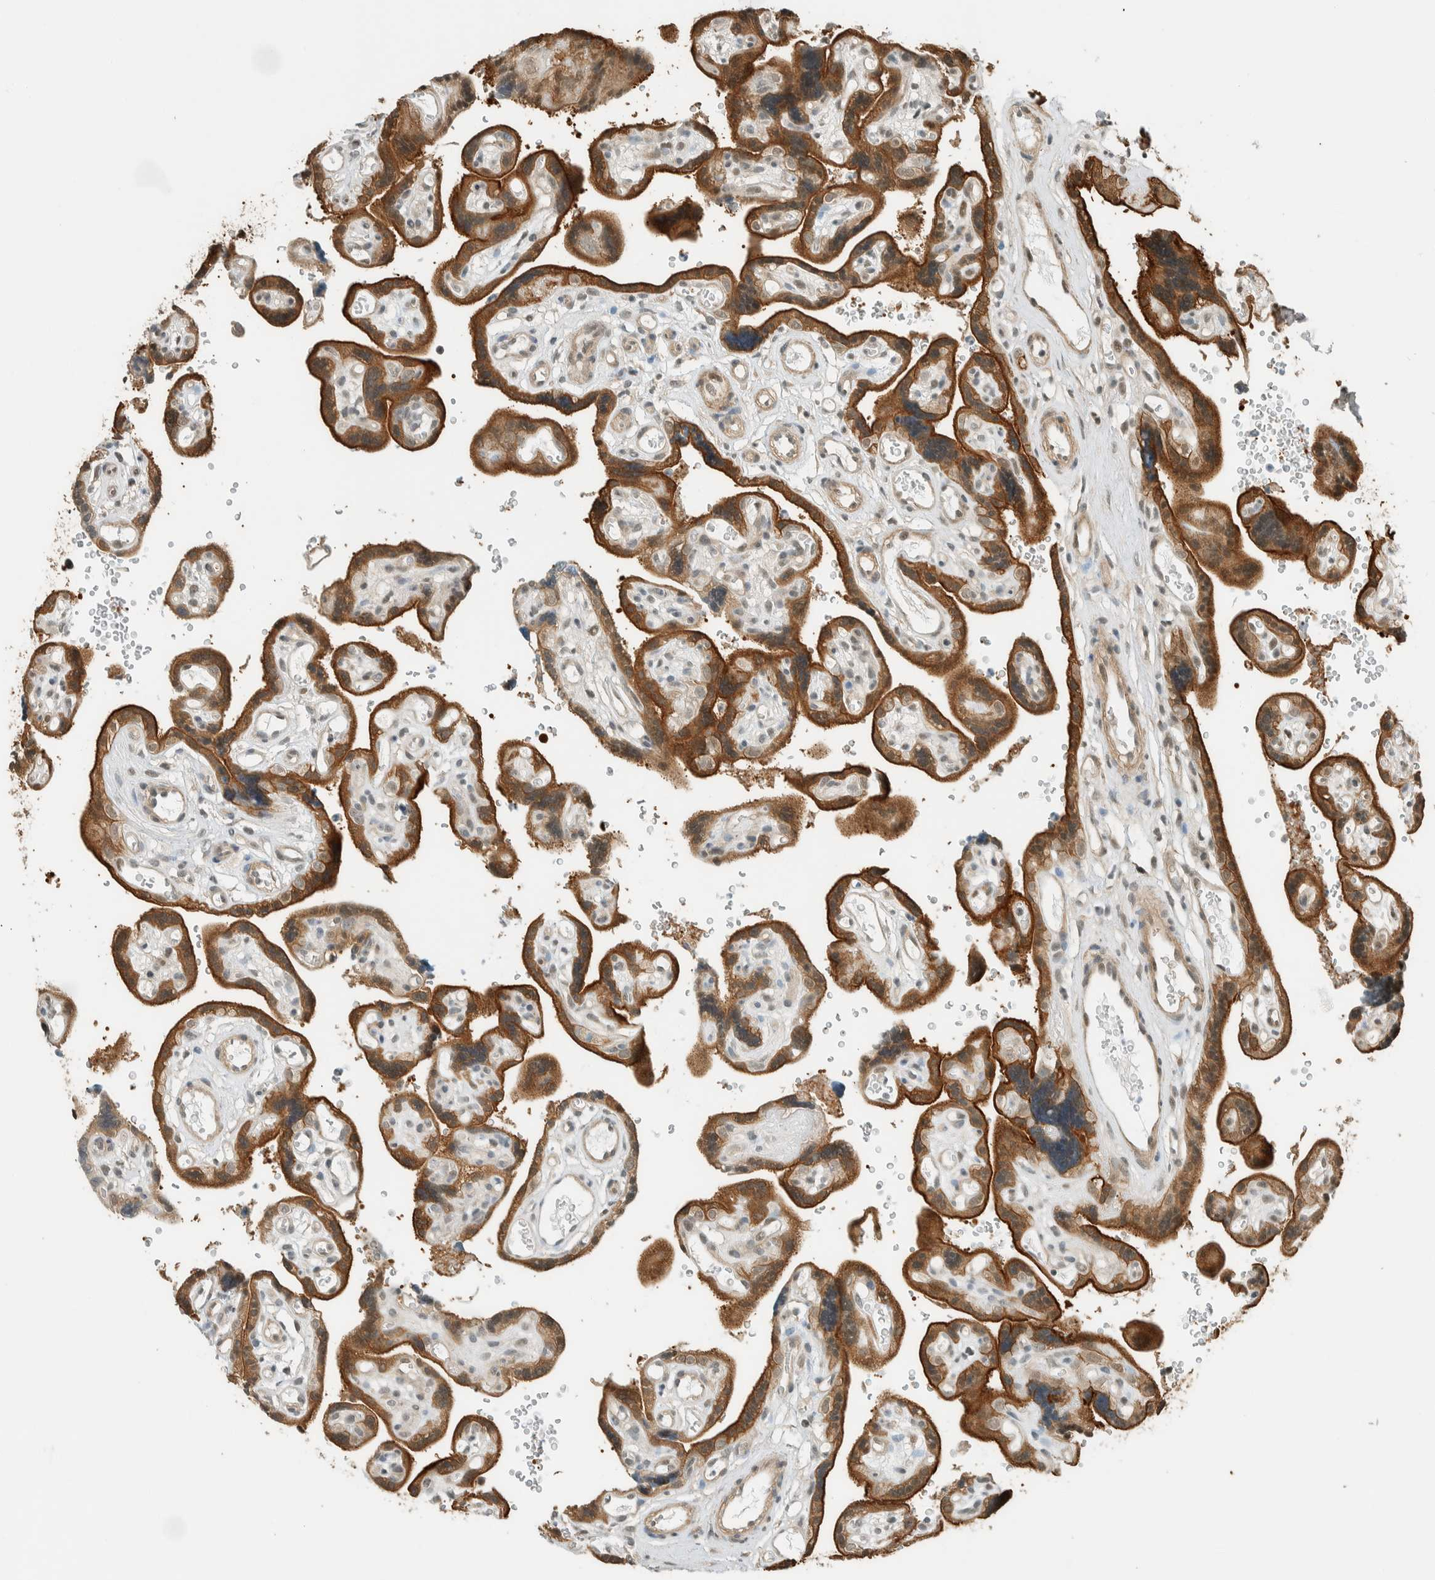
{"staining": {"intensity": "moderate", "quantity": ">75%", "location": "cytoplasmic/membranous,nuclear"}, "tissue": "placenta", "cell_type": "Decidual cells", "image_type": "normal", "snomed": [{"axis": "morphology", "description": "Normal tissue, NOS"}, {"axis": "topography", "description": "Placenta"}], "caption": "Brown immunohistochemical staining in unremarkable human placenta exhibits moderate cytoplasmic/membranous,nuclear staining in about >75% of decidual cells. The protein is shown in brown color, while the nuclei are stained blue.", "gene": "NIBAN2", "patient": {"sex": "female", "age": 30}}